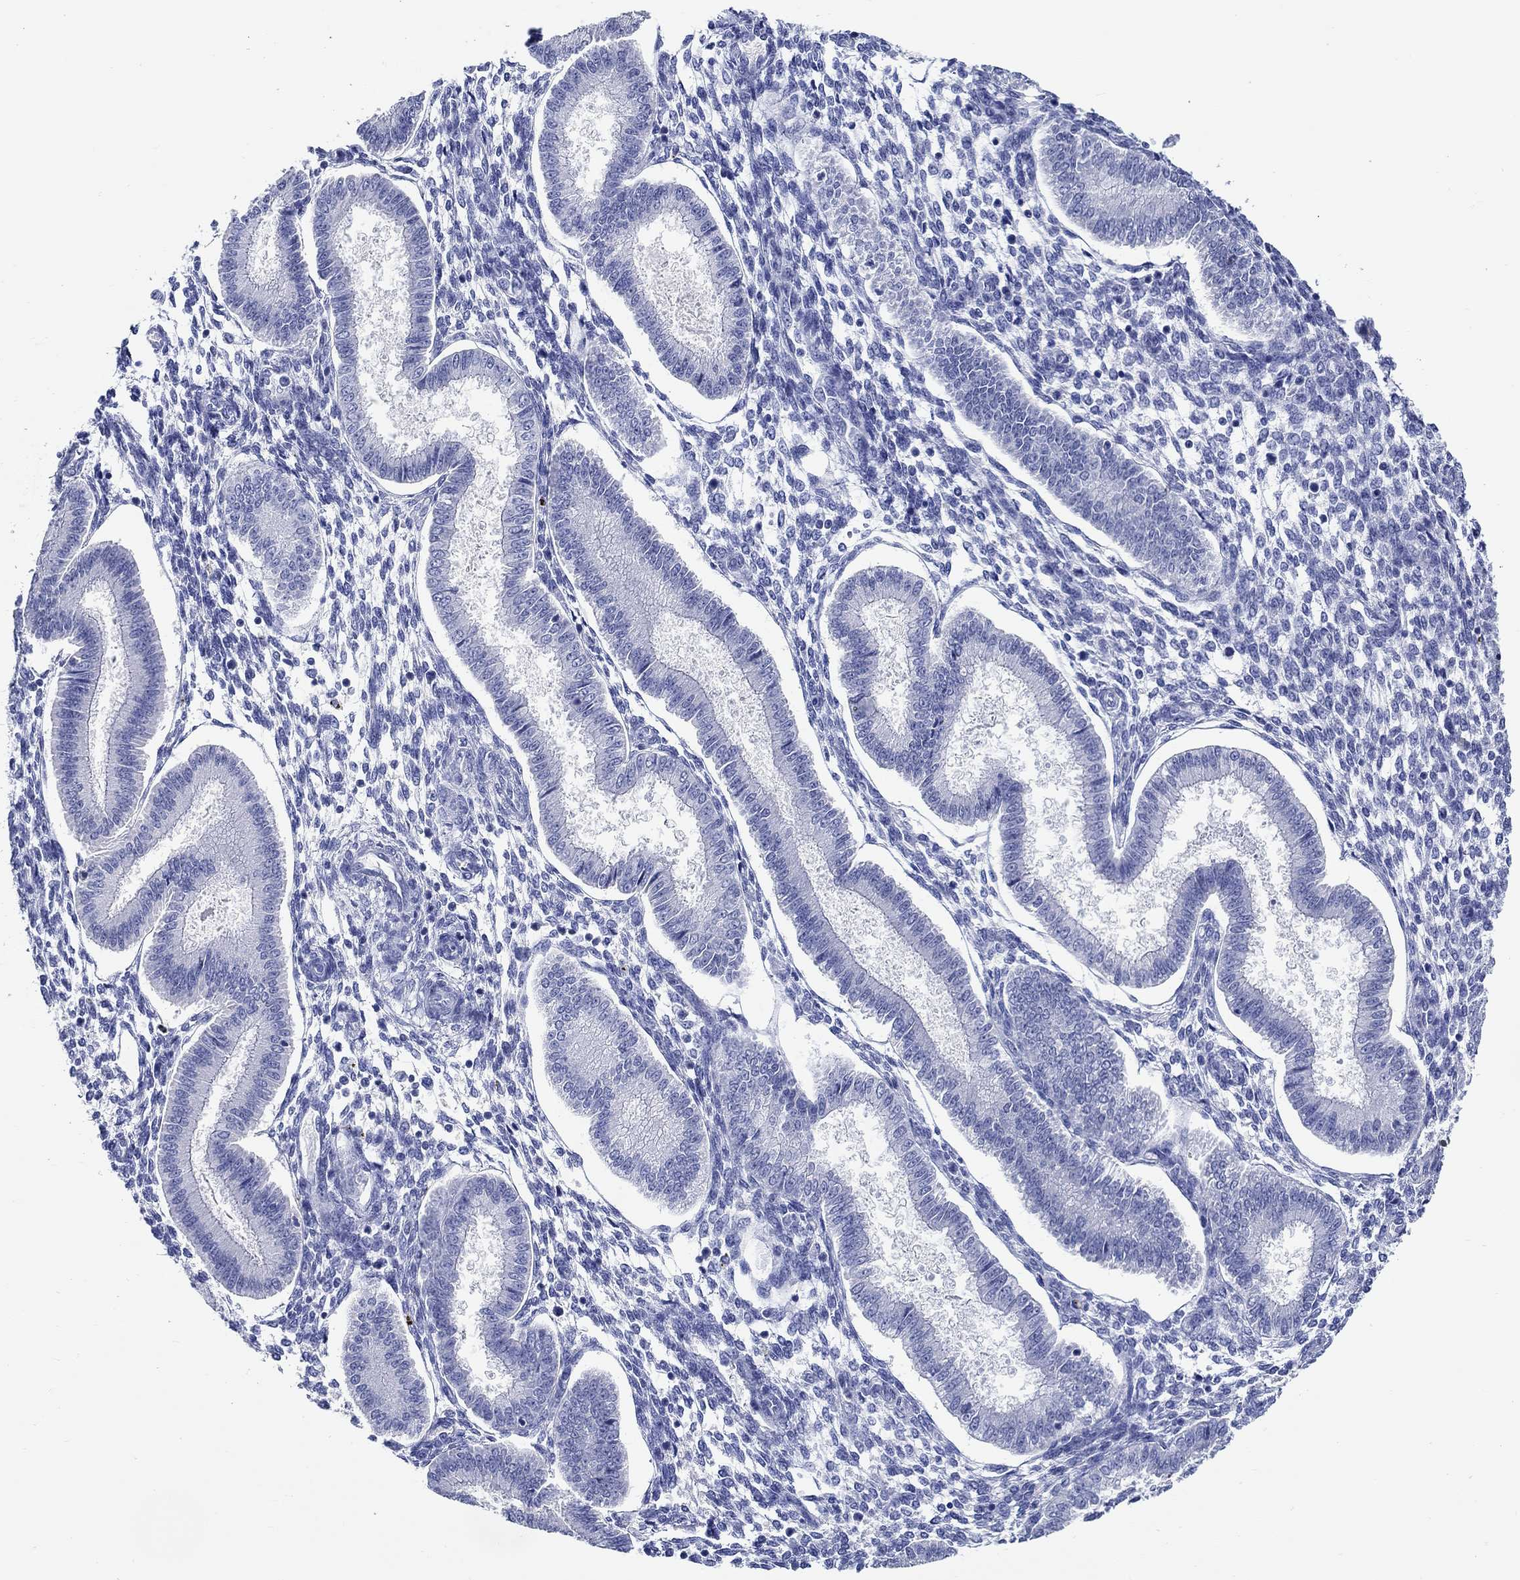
{"staining": {"intensity": "negative", "quantity": "none", "location": "none"}, "tissue": "endometrium", "cell_type": "Cells in endometrial stroma", "image_type": "normal", "snomed": [{"axis": "morphology", "description": "Normal tissue, NOS"}, {"axis": "topography", "description": "Endometrium"}], "caption": "Cells in endometrial stroma show no significant expression in normal endometrium. (DAB (3,3'-diaminobenzidine) IHC, high magnification).", "gene": "FBXO2", "patient": {"sex": "female", "age": 43}}